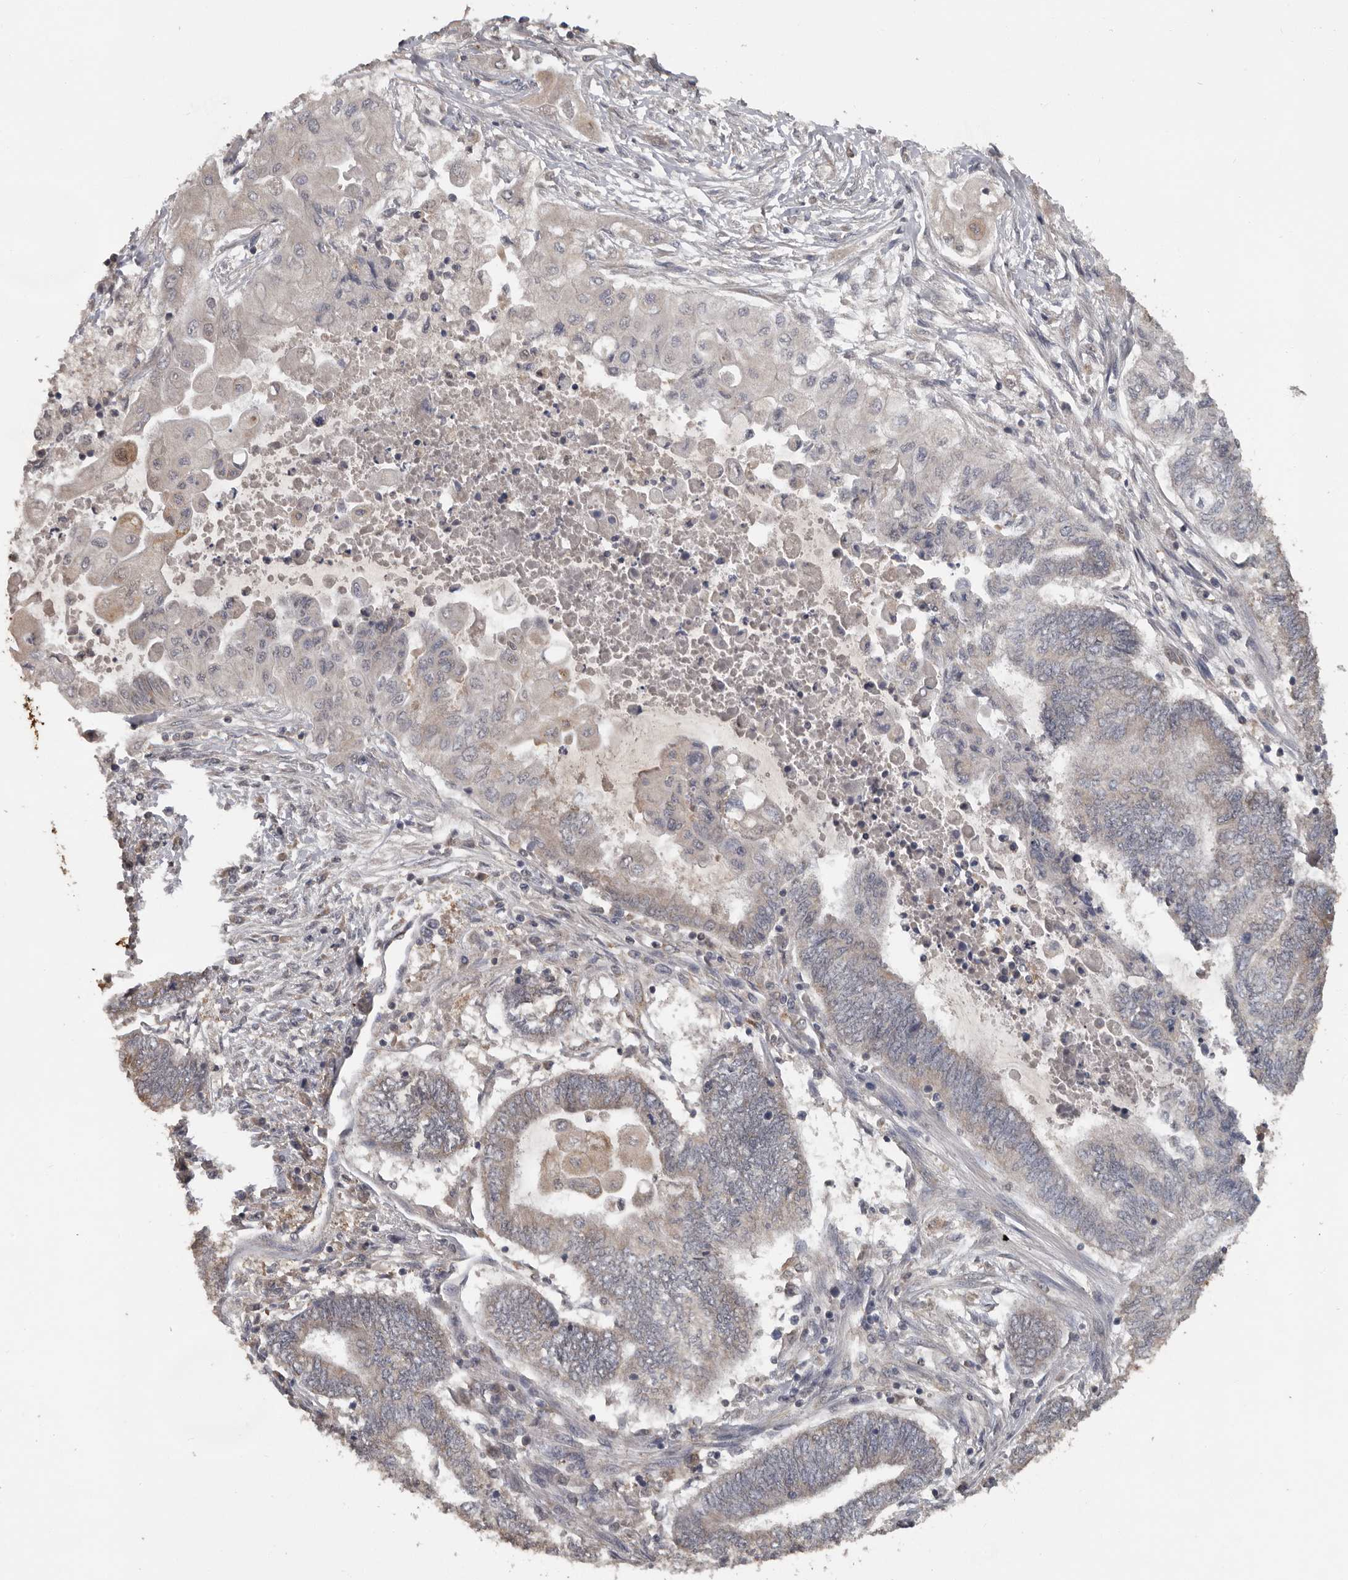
{"staining": {"intensity": "negative", "quantity": "none", "location": "none"}, "tissue": "endometrial cancer", "cell_type": "Tumor cells", "image_type": "cancer", "snomed": [{"axis": "morphology", "description": "Adenocarcinoma, NOS"}, {"axis": "topography", "description": "Uterus"}, {"axis": "topography", "description": "Endometrium"}], "caption": "Immunohistochemical staining of human endometrial adenocarcinoma exhibits no significant staining in tumor cells.", "gene": "MTF1", "patient": {"sex": "female", "age": 70}}